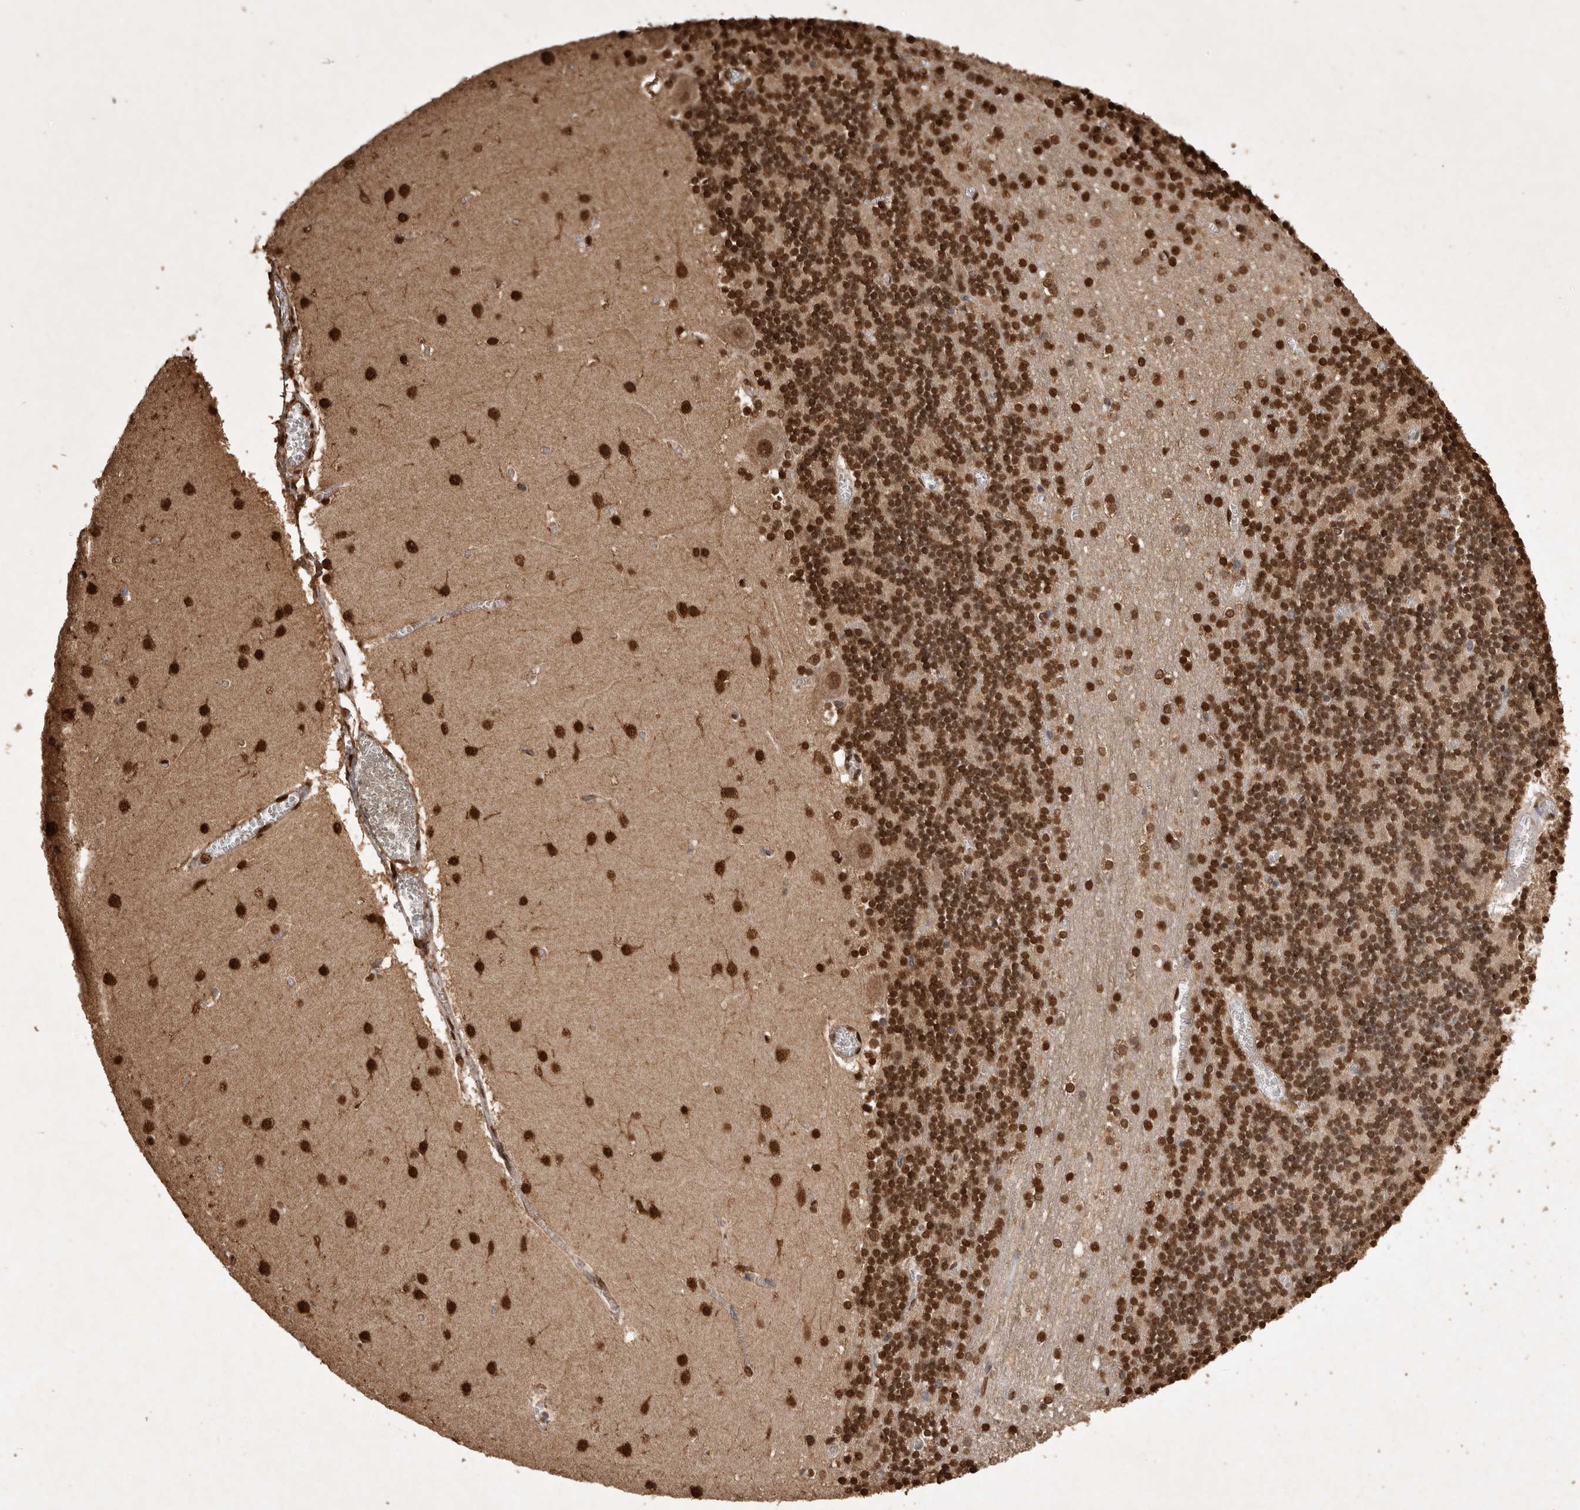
{"staining": {"intensity": "strong", "quantity": ">75%", "location": "nuclear"}, "tissue": "cerebellum", "cell_type": "Cells in granular layer", "image_type": "normal", "snomed": [{"axis": "morphology", "description": "Normal tissue, NOS"}, {"axis": "topography", "description": "Cerebellum"}], "caption": "A high amount of strong nuclear expression is appreciated in about >75% of cells in granular layer in normal cerebellum. (IHC, brightfield microscopy, high magnification).", "gene": "OAS2", "patient": {"sex": "female", "age": 28}}